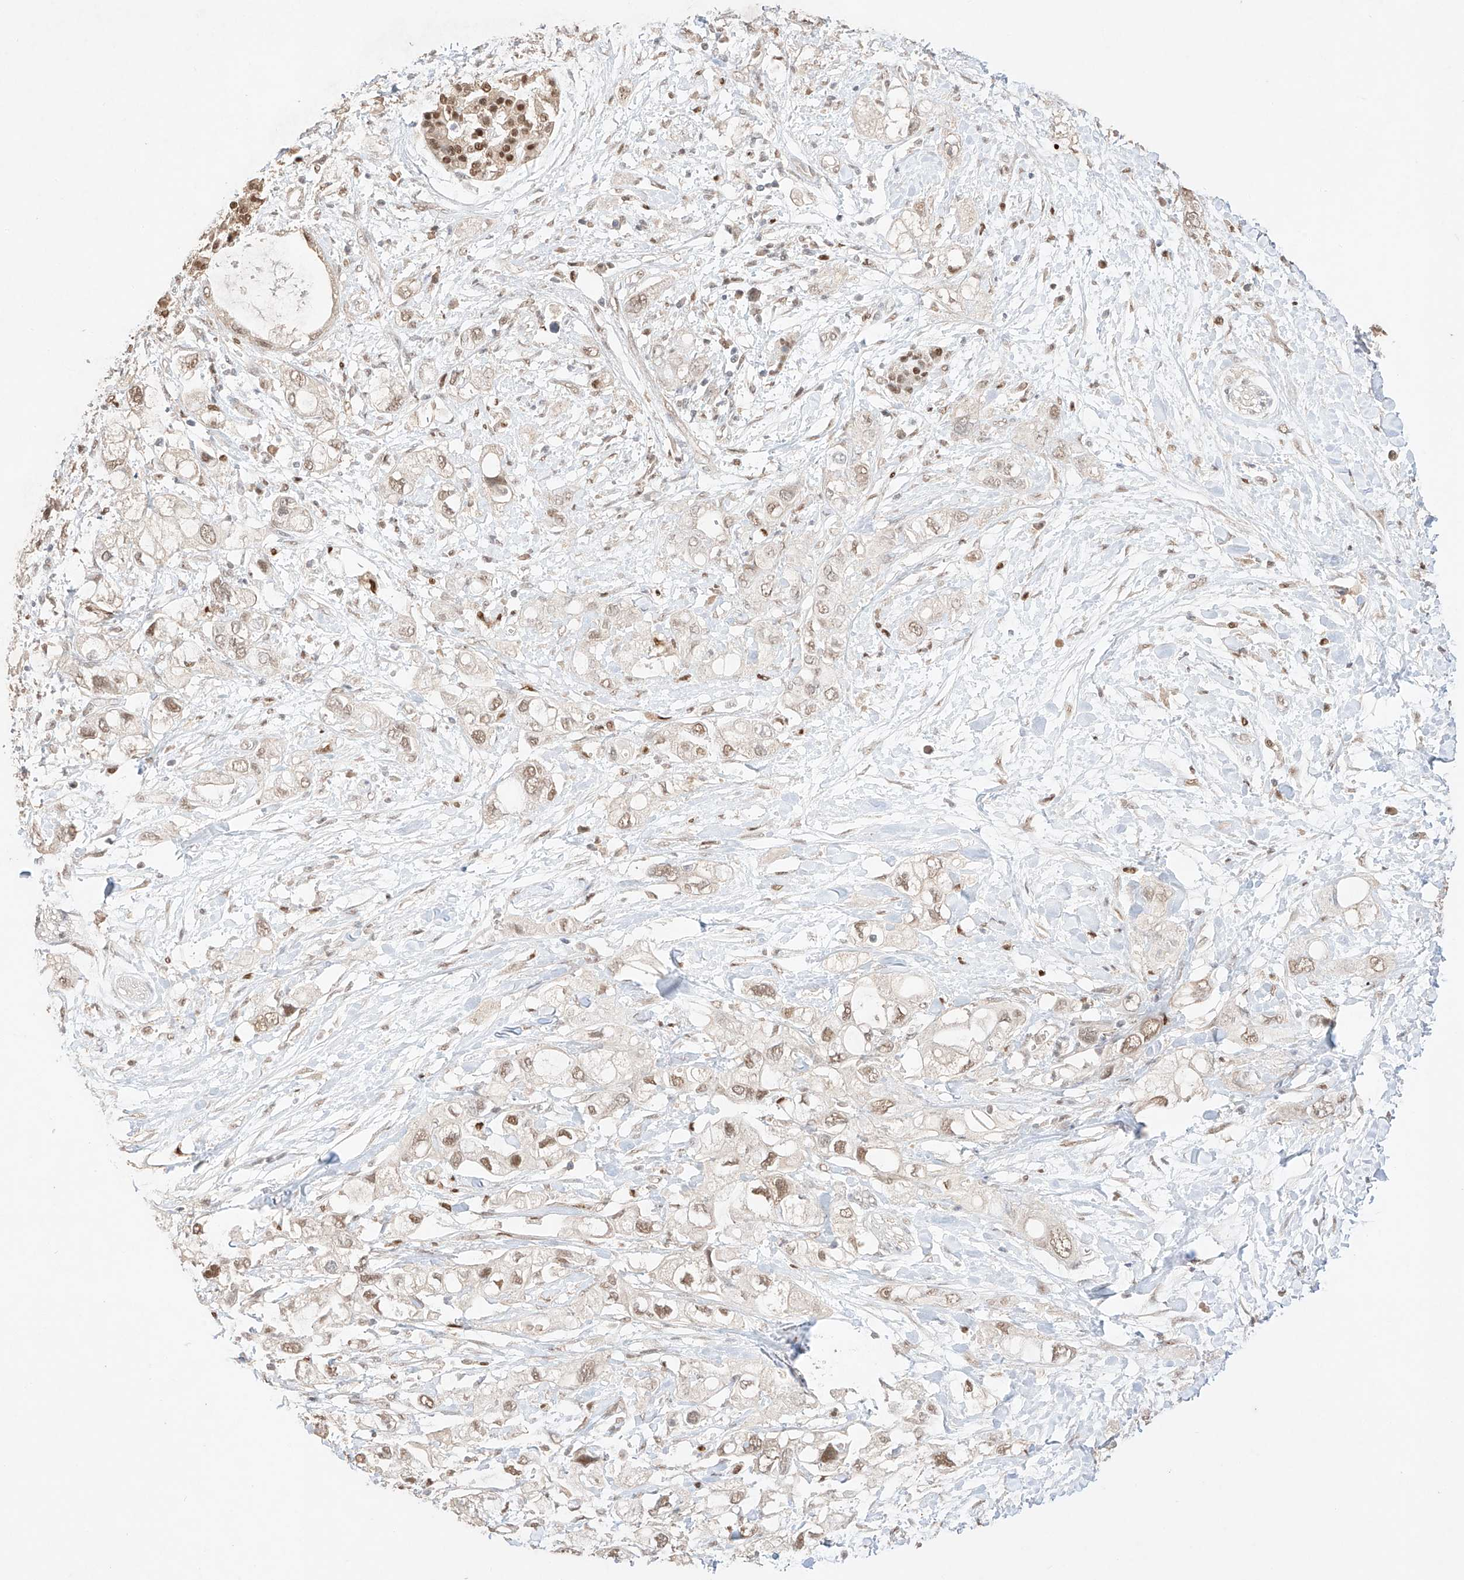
{"staining": {"intensity": "moderate", "quantity": ">75%", "location": "nuclear"}, "tissue": "pancreatic cancer", "cell_type": "Tumor cells", "image_type": "cancer", "snomed": [{"axis": "morphology", "description": "Adenocarcinoma, NOS"}, {"axis": "topography", "description": "Pancreas"}], "caption": "Immunohistochemistry histopathology image of neoplastic tissue: adenocarcinoma (pancreatic) stained using IHC exhibits medium levels of moderate protein expression localized specifically in the nuclear of tumor cells, appearing as a nuclear brown color.", "gene": "APIP", "patient": {"sex": "female", "age": 56}}